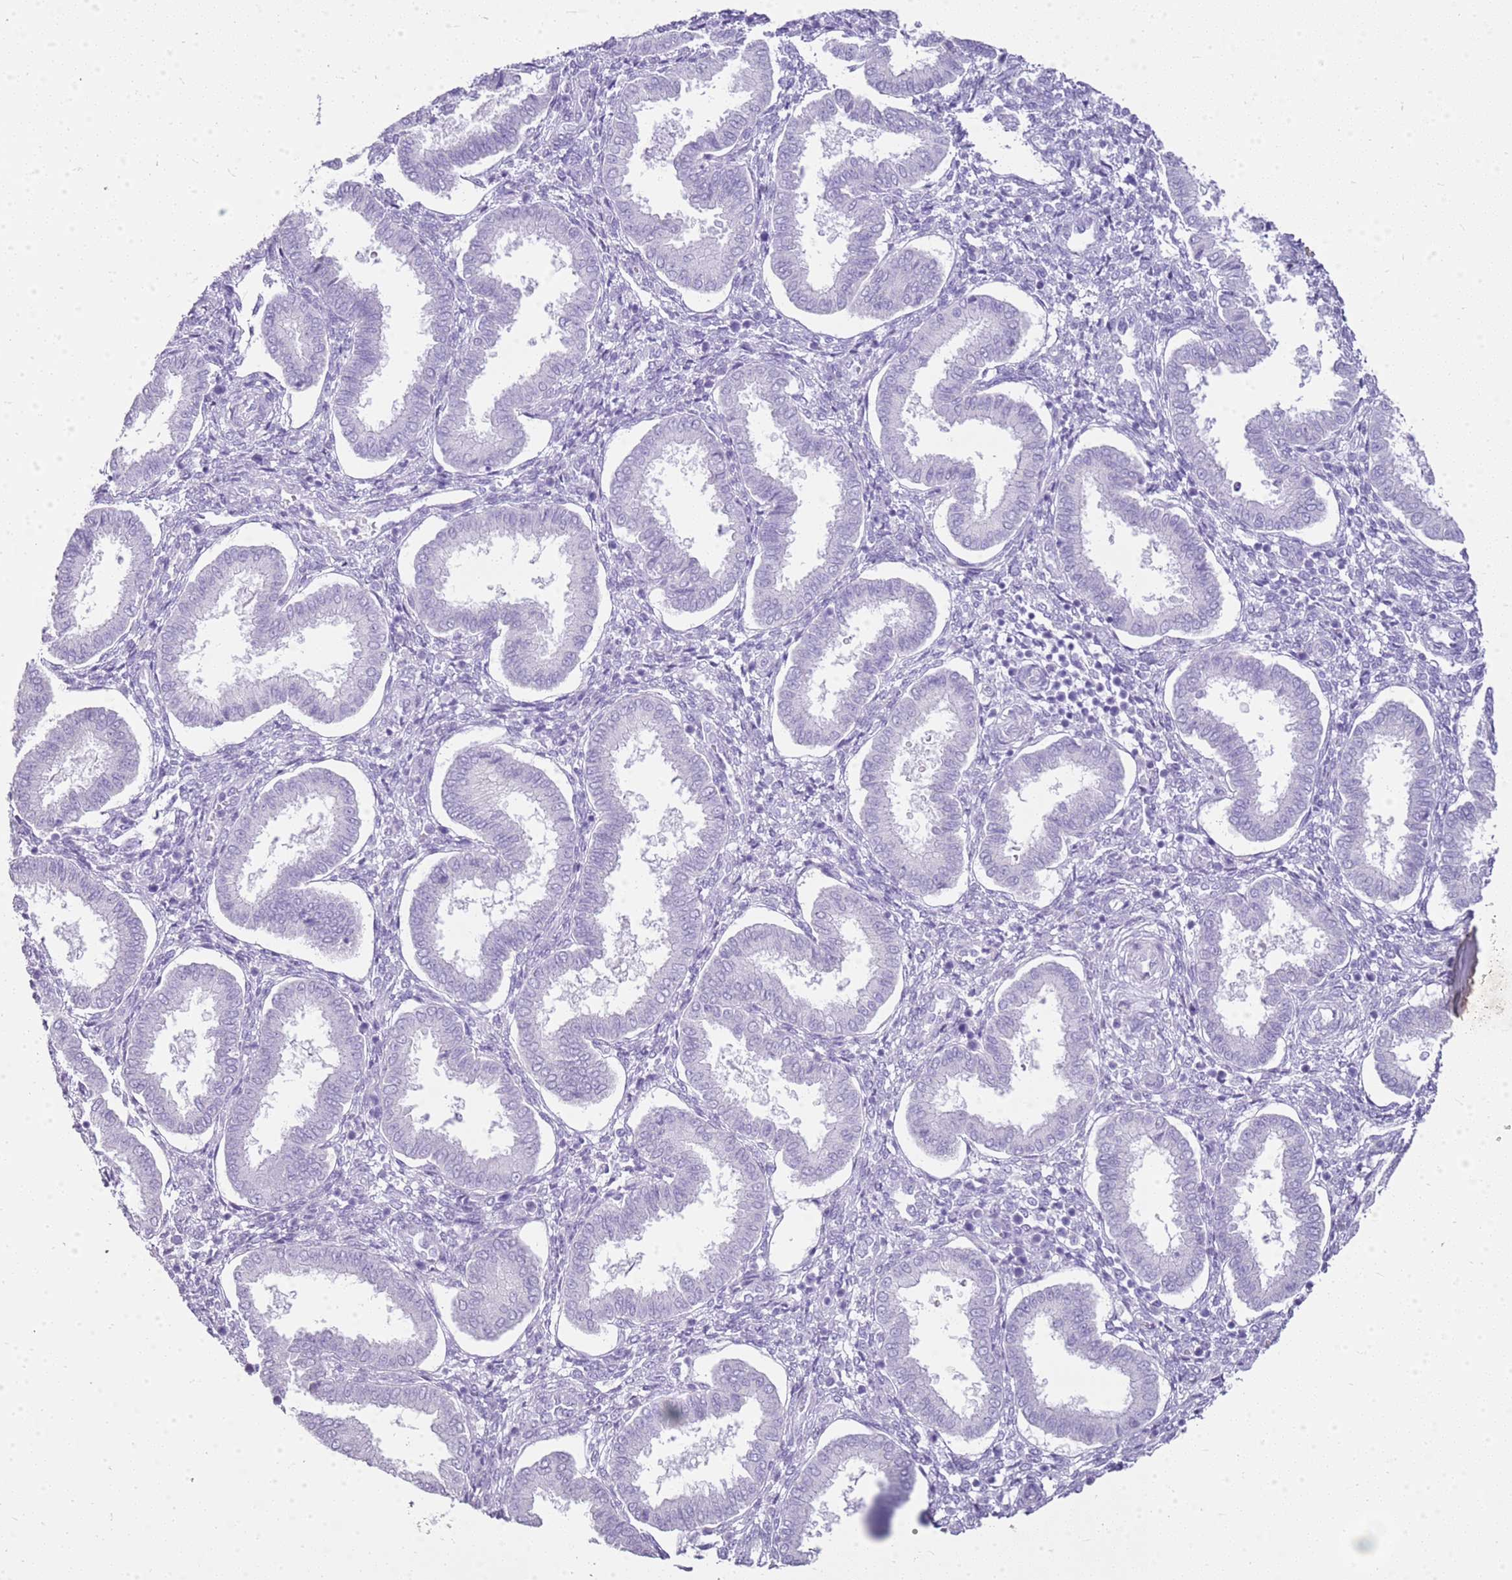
{"staining": {"intensity": "negative", "quantity": "none", "location": "none"}, "tissue": "endometrium", "cell_type": "Cells in endometrial stroma", "image_type": "normal", "snomed": [{"axis": "morphology", "description": "Normal tissue, NOS"}, {"axis": "topography", "description": "Endometrium"}], "caption": "IHC micrograph of normal endometrium: human endometrium stained with DAB shows no significant protein staining in cells in endometrial stroma.", "gene": "CA8", "patient": {"sex": "female", "age": 24}}